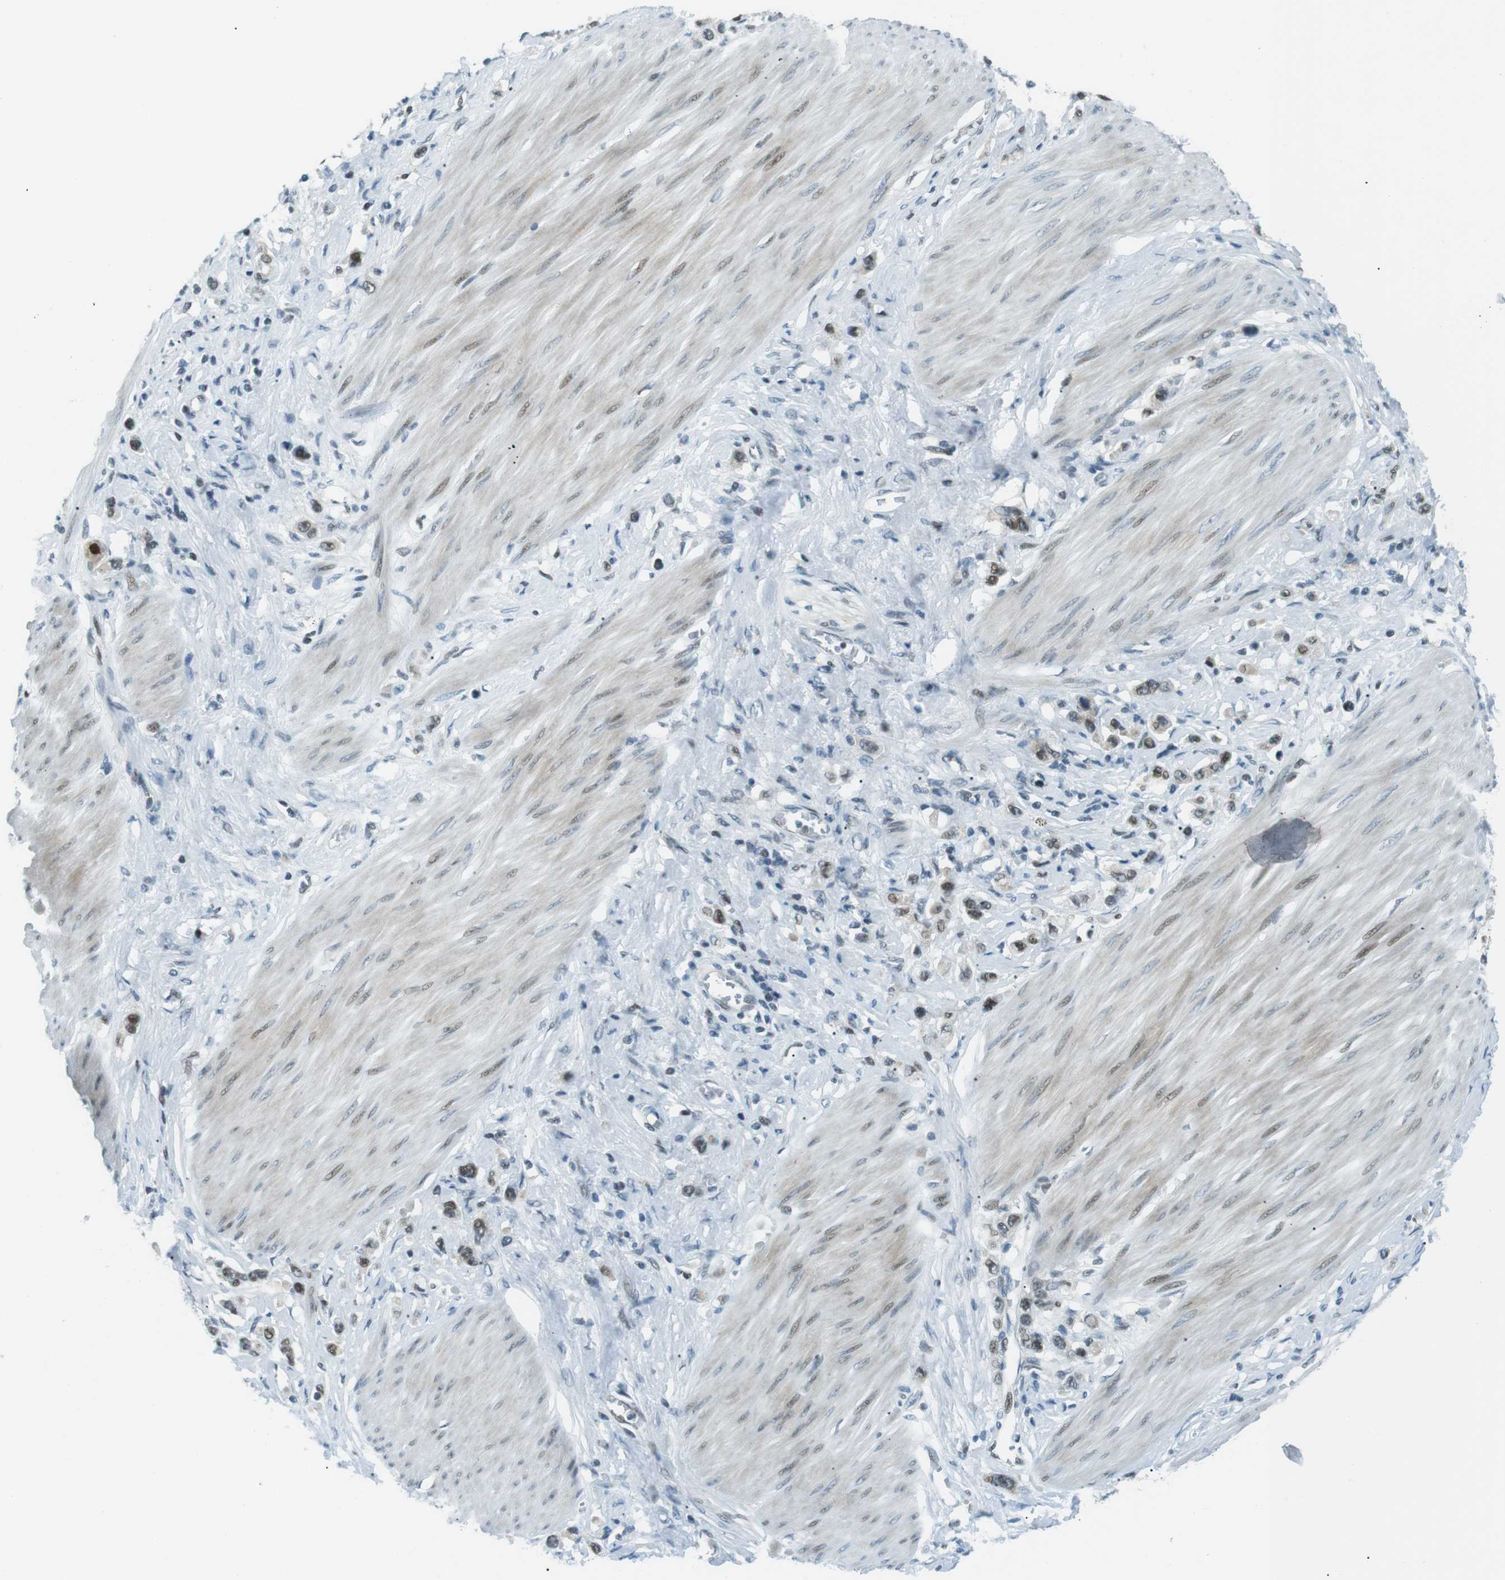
{"staining": {"intensity": "moderate", "quantity": "25%-75%", "location": "nuclear"}, "tissue": "stomach cancer", "cell_type": "Tumor cells", "image_type": "cancer", "snomed": [{"axis": "morphology", "description": "Adenocarcinoma, NOS"}, {"axis": "topography", "description": "Stomach"}], "caption": "Brown immunohistochemical staining in stomach cancer exhibits moderate nuclear expression in approximately 25%-75% of tumor cells.", "gene": "PJA1", "patient": {"sex": "female", "age": 65}}